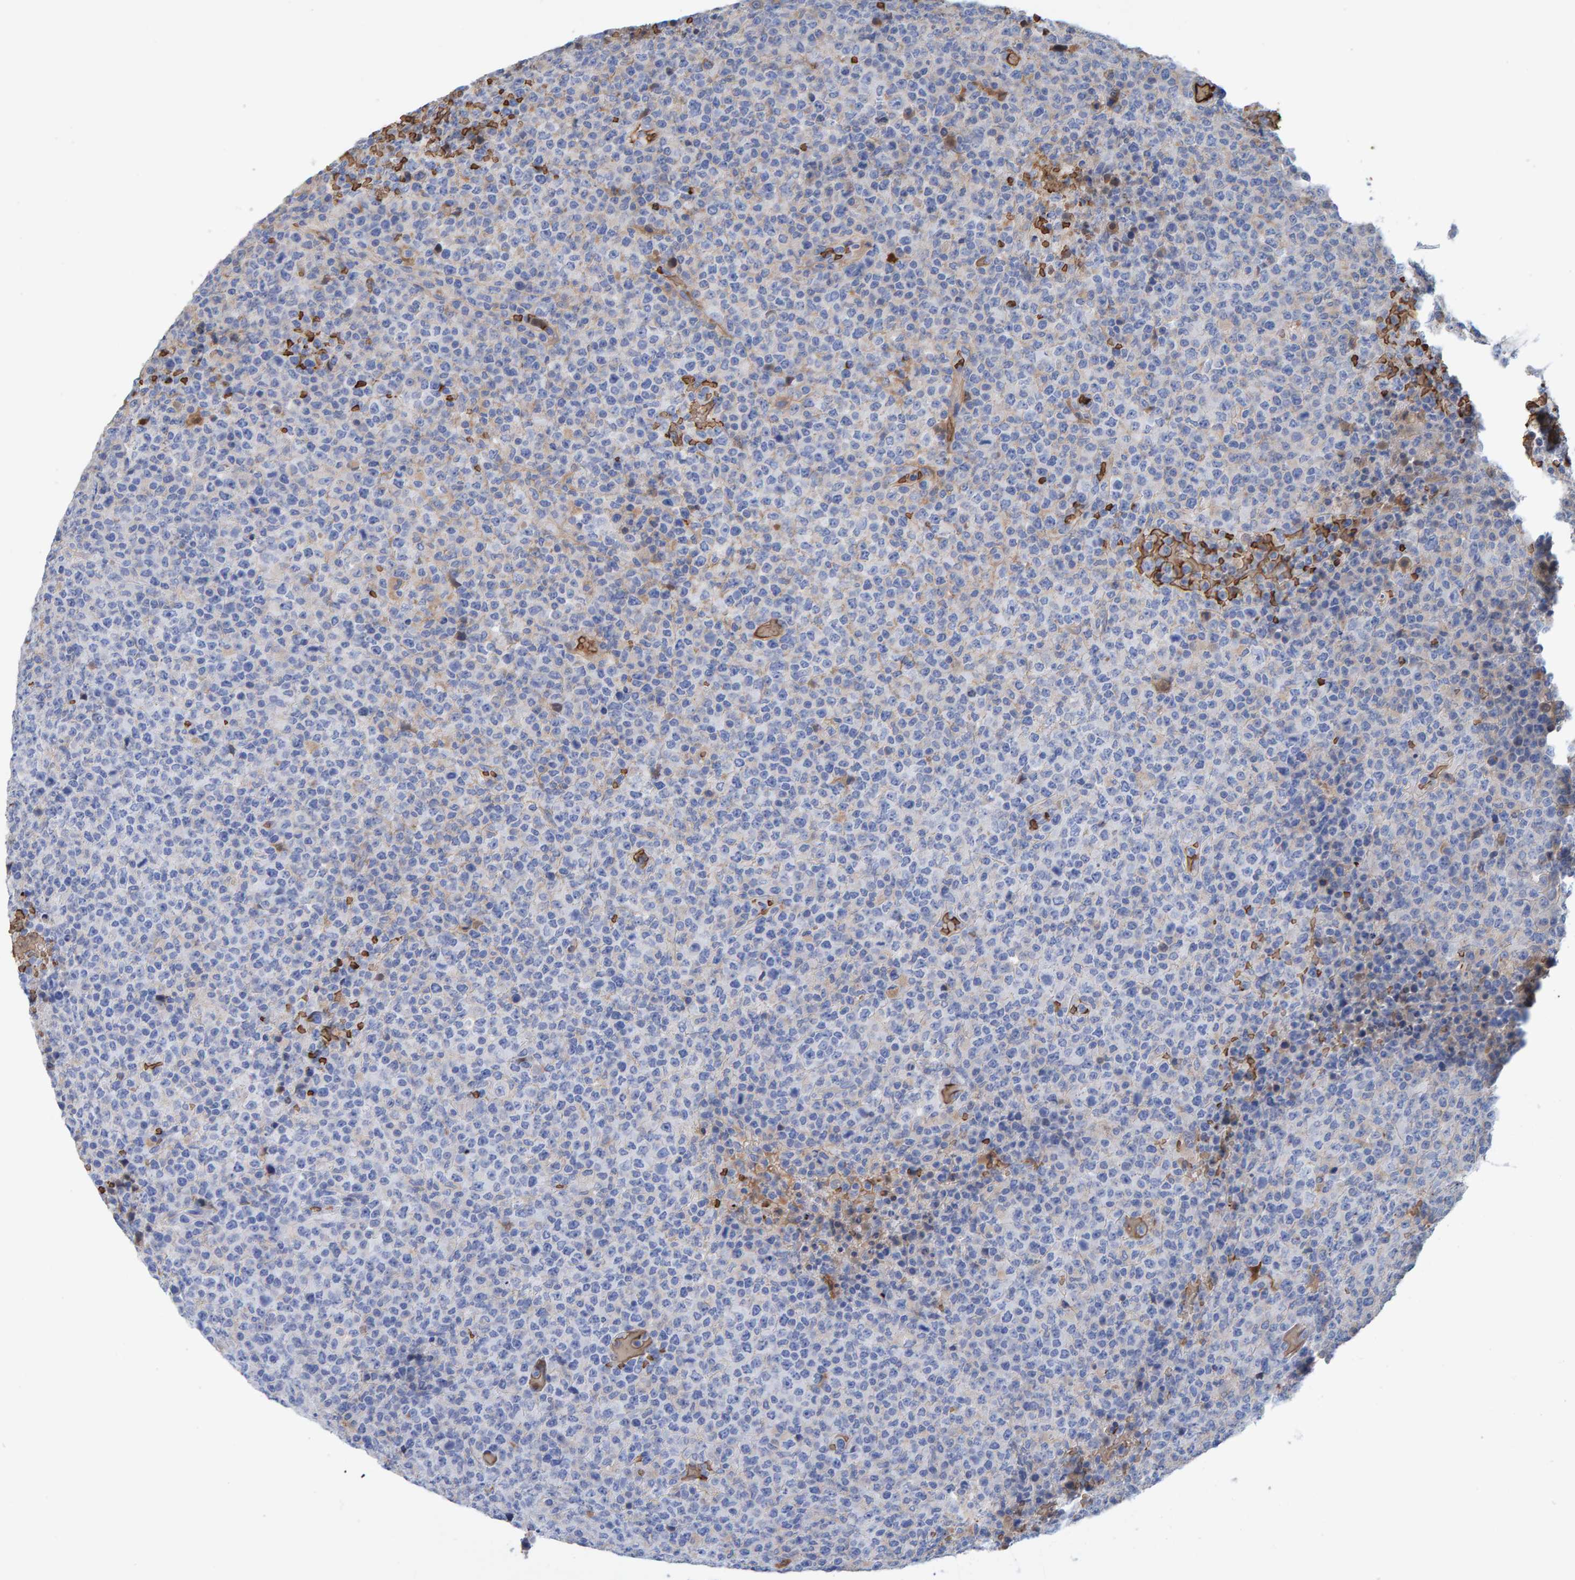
{"staining": {"intensity": "weak", "quantity": "<25%", "location": "cytoplasmic/membranous"}, "tissue": "lymphoma", "cell_type": "Tumor cells", "image_type": "cancer", "snomed": [{"axis": "morphology", "description": "Malignant lymphoma, non-Hodgkin's type, High grade"}, {"axis": "topography", "description": "Lymph node"}], "caption": "Tumor cells show no significant protein expression in malignant lymphoma, non-Hodgkin's type (high-grade). Nuclei are stained in blue.", "gene": "VPS9D1", "patient": {"sex": "male", "age": 13}}